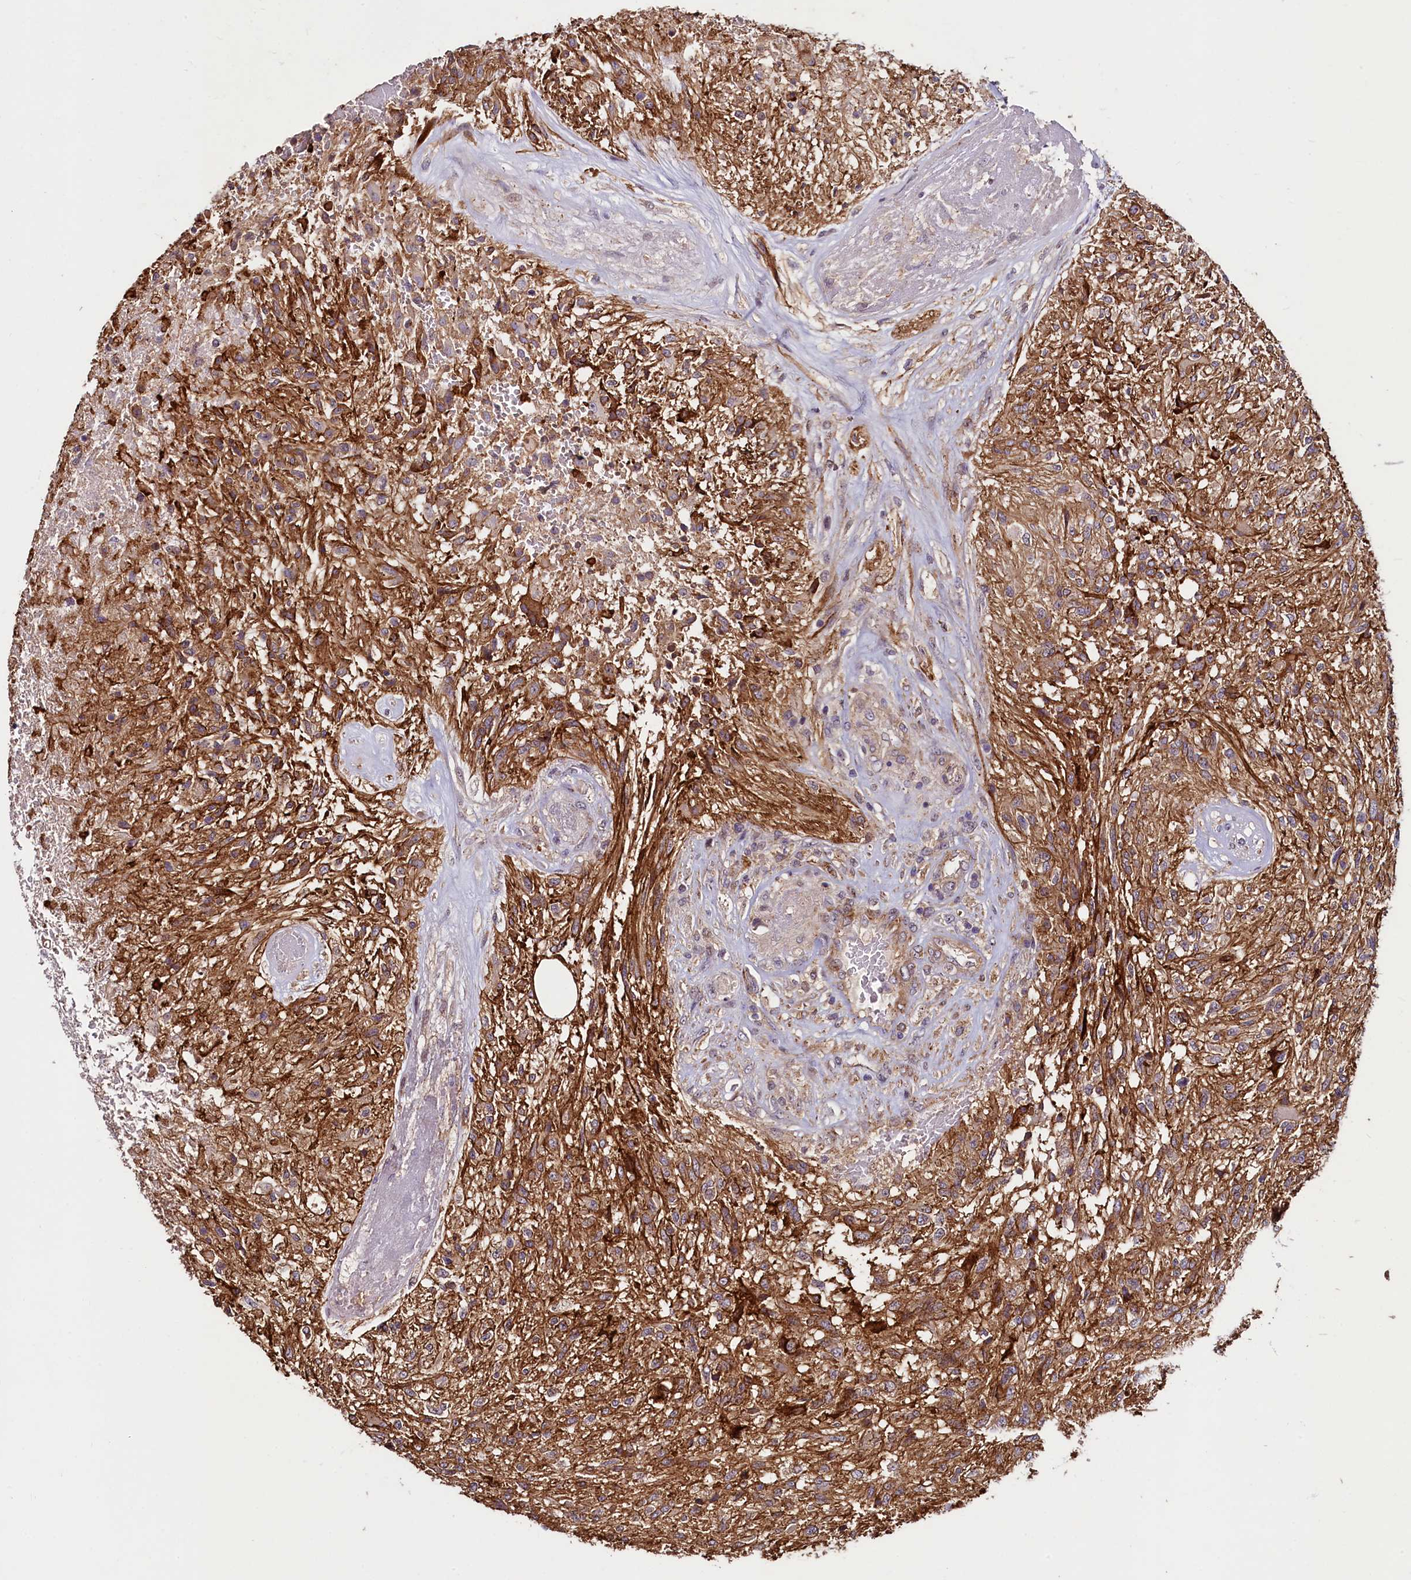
{"staining": {"intensity": "weak", "quantity": "25%-75%", "location": "cytoplasmic/membranous"}, "tissue": "glioma", "cell_type": "Tumor cells", "image_type": "cancer", "snomed": [{"axis": "morphology", "description": "Glioma, malignant, High grade"}, {"axis": "topography", "description": "Brain"}], "caption": "Tumor cells reveal low levels of weak cytoplasmic/membranous positivity in about 25%-75% of cells in high-grade glioma (malignant). (Stains: DAB in brown, nuclei in blue, Microscopy: brightfield microscopy at high magnification).", "gene": "PALM", "patient": {"sex": "male", "age": 56}}